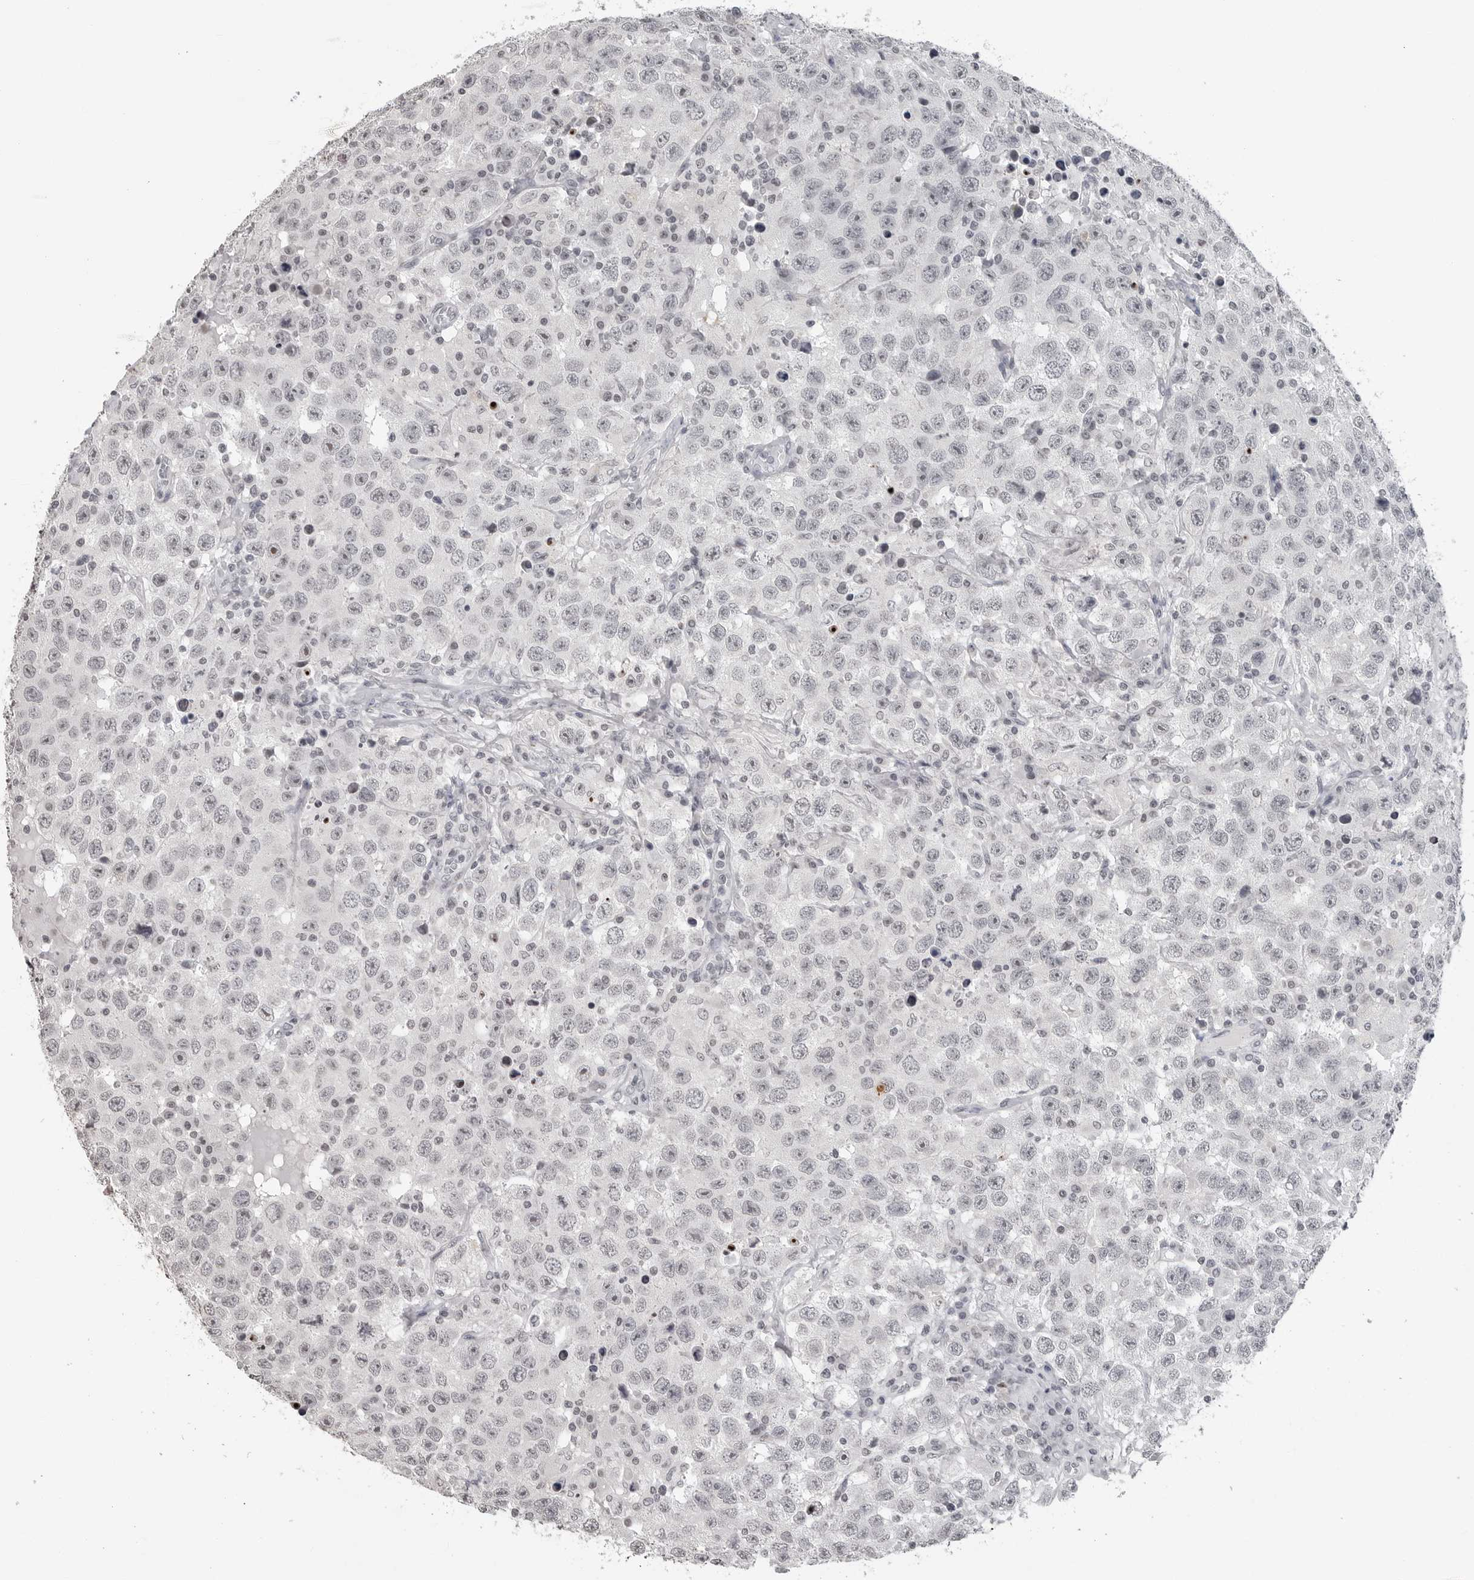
{"staining": {"intensity": "moderate", "quantity": "<25%", "location": "nuclear"}, "tissue": "testis cancer", "cell_type": "Tumor cells", "image_type": "cancer", "snomed": [{"axis": "morphology", "description": "Seminoma, NOS"}, {"axis": "topography", "description": "Testis"}], "caption": "Immunohistochemistry (IHC) (DAB) staining of testis seminoma exhibits moderate nuclear protein staining in about <25% of tumor cells.", "gene": "DDX54", "patient": {"sex": "male", "age": 41}}